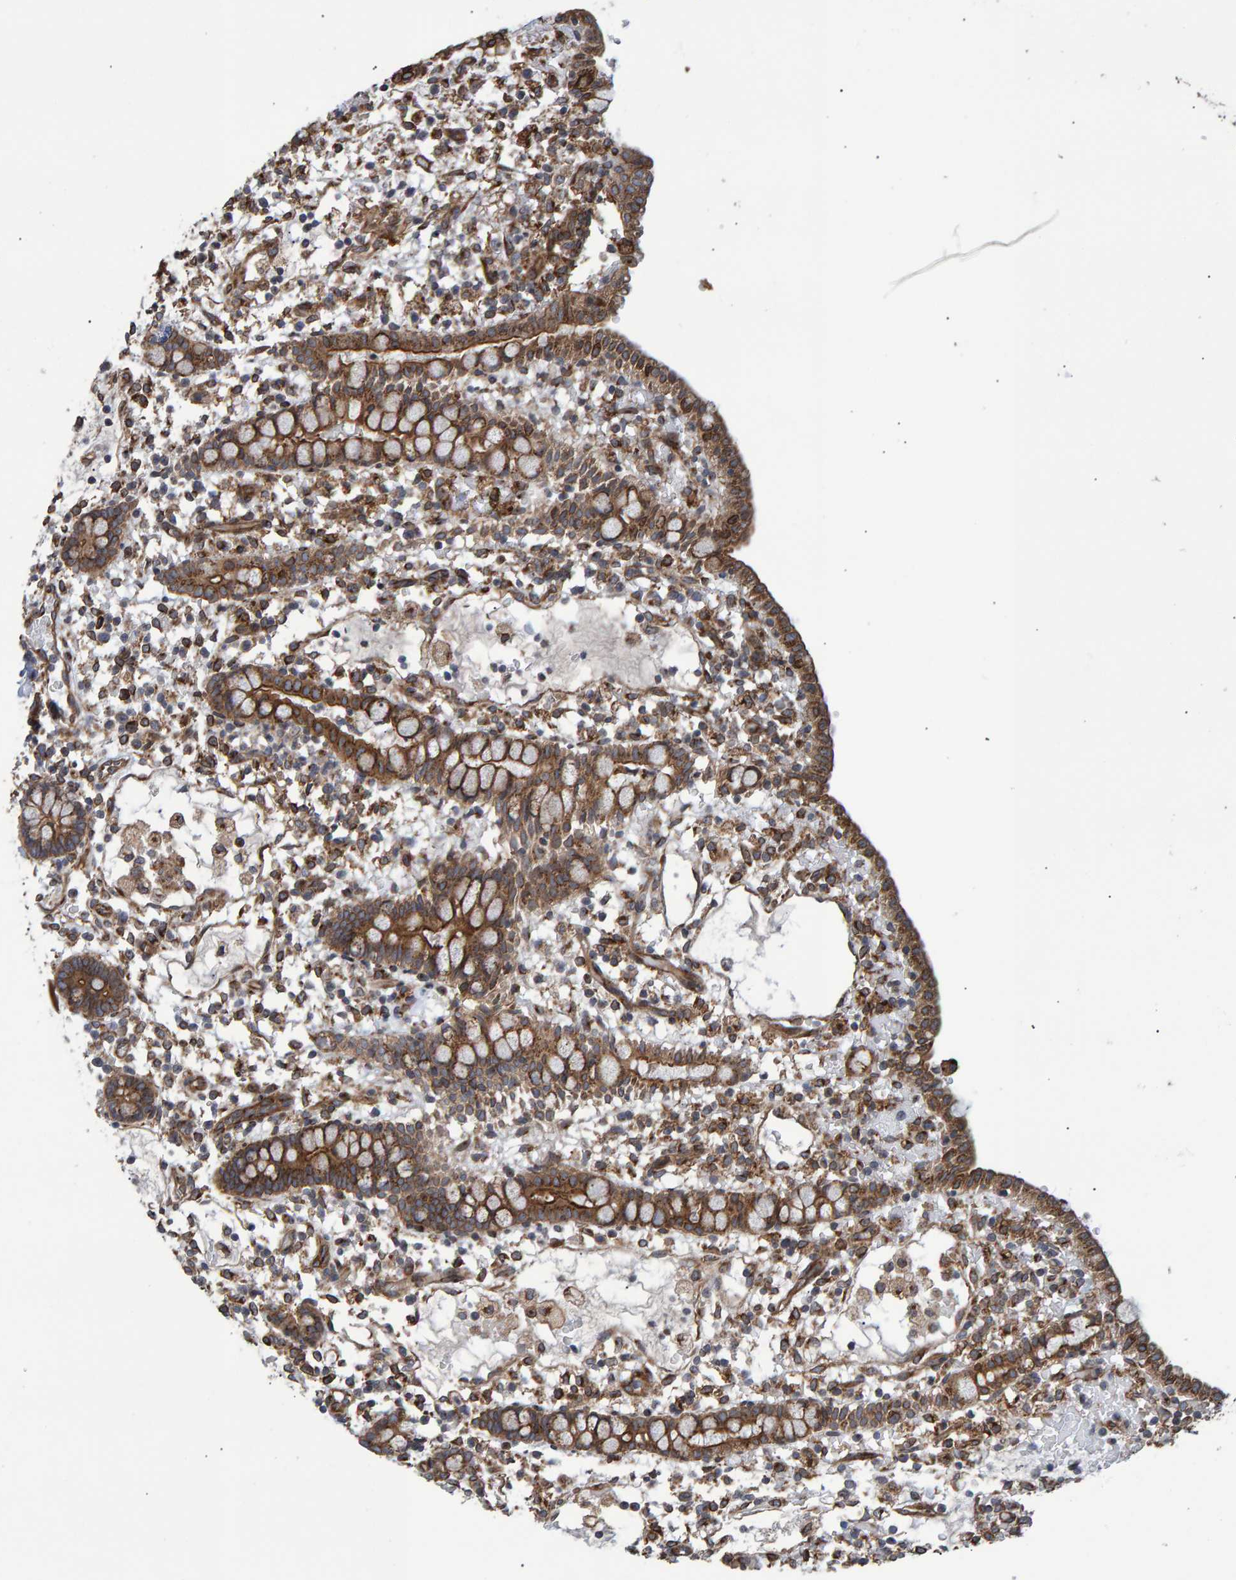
{"staining": {"intensity": "strong", "quantity": ">75%", "location": "cytoplasmic/membranous"}, "tissue": "small intestine", "cell_type": "Glandular cells", "image_type": "normal", "snomed": [{"axis": "morphology", "description": "Normal tissue, NOS"}, {"axis": "morphology", "description": "Developmental malformation"}, {"axis": "topography", "description": "Small intestine"}], "caption": "A micrograph of small intestine stained for a protein shows strong cytoplasmic/membranous brown staining in glandular cells.", "gene": "FAM117A", "patient": {"sex": "male"}}